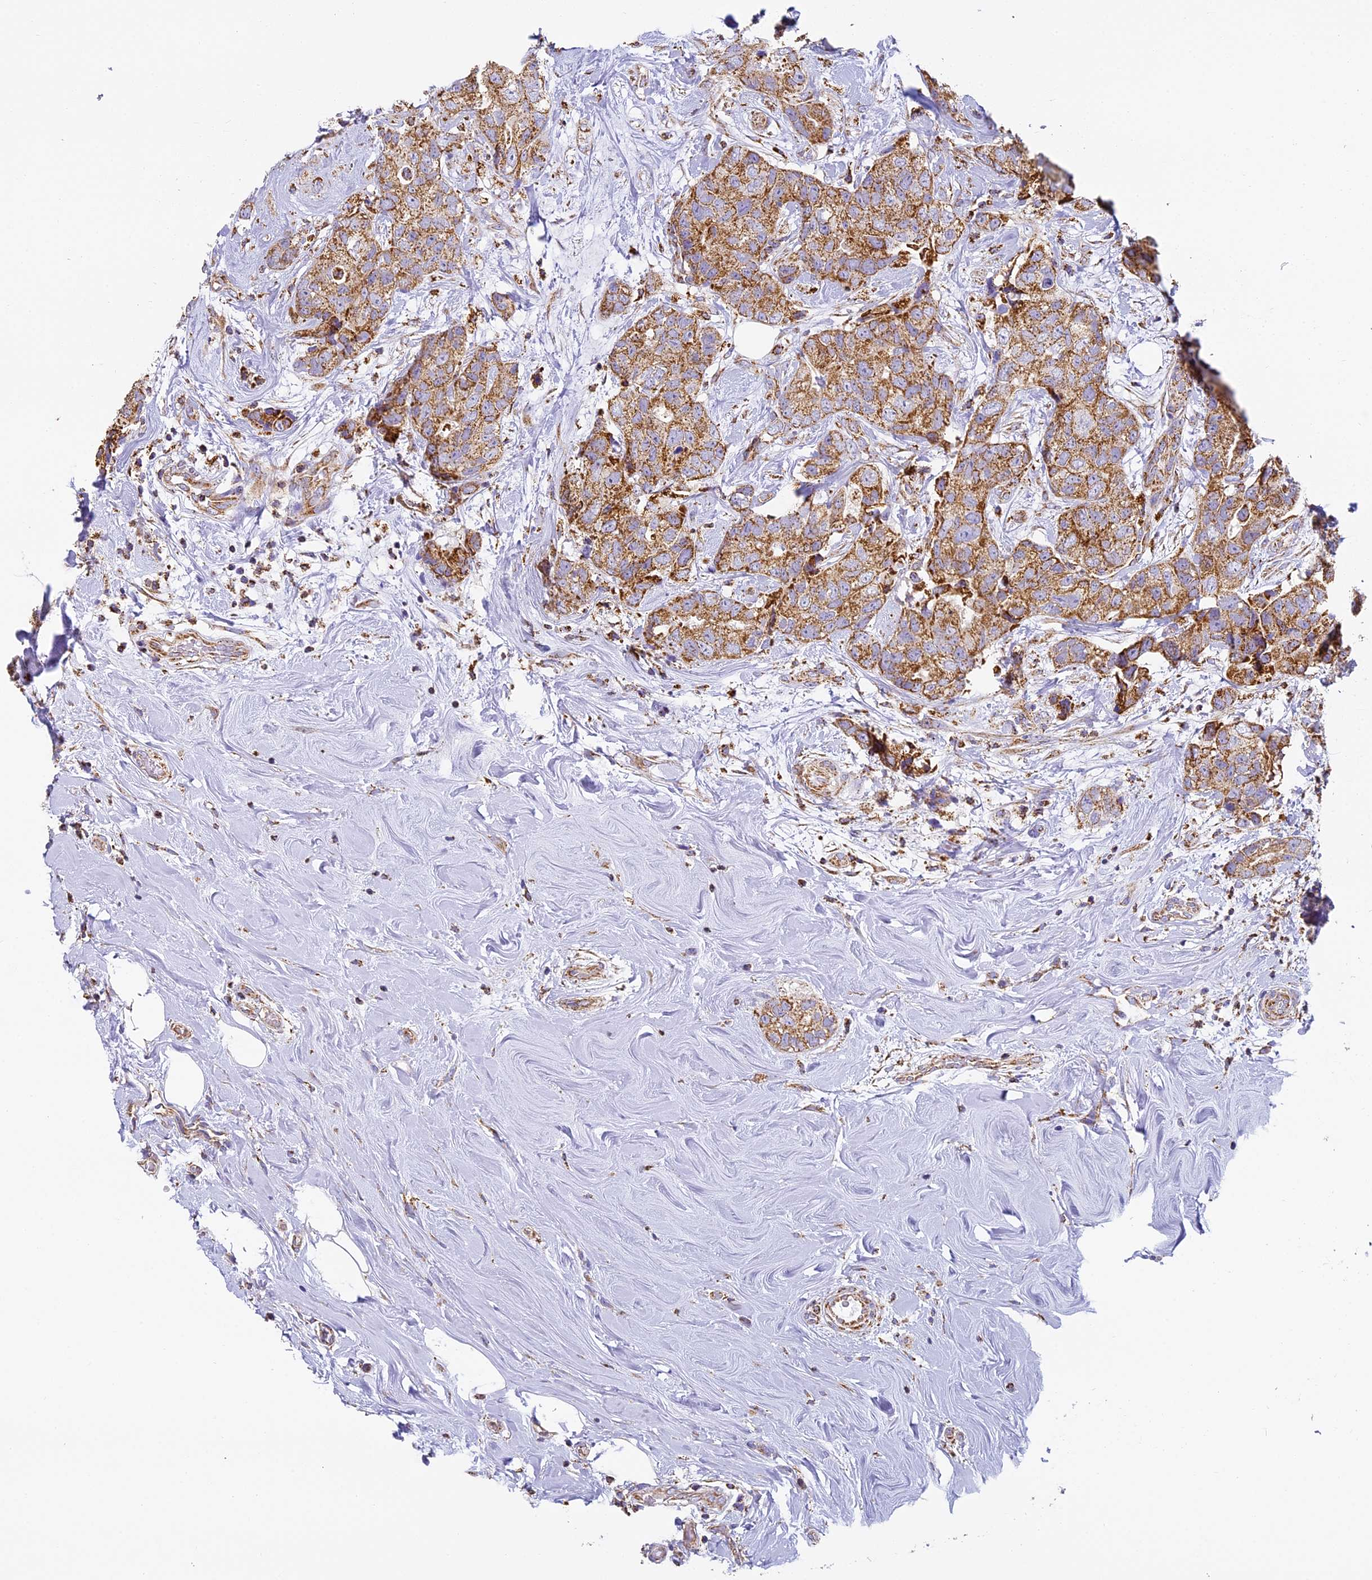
{"staining": {"intensity": "moderate", "quantity": ">75%", "location": "cytoplasmic/membranous"}, "tissue": "breast cancer", "cell_type": "Tumor cells", "image_type": "cancer", "snomed": [{"axis": "morphology", "description": "Duct carcinoma"}, {"axis": "topography", "description": "Breast"}], "caption": "This is an image of IHC staining of breast intraductal carcinoma, which shows moderate positivity in the cytoplasmic/membranous of tumor cells.", "gene": "STK17A", "patient": {"sex": "female", "age": 62}}